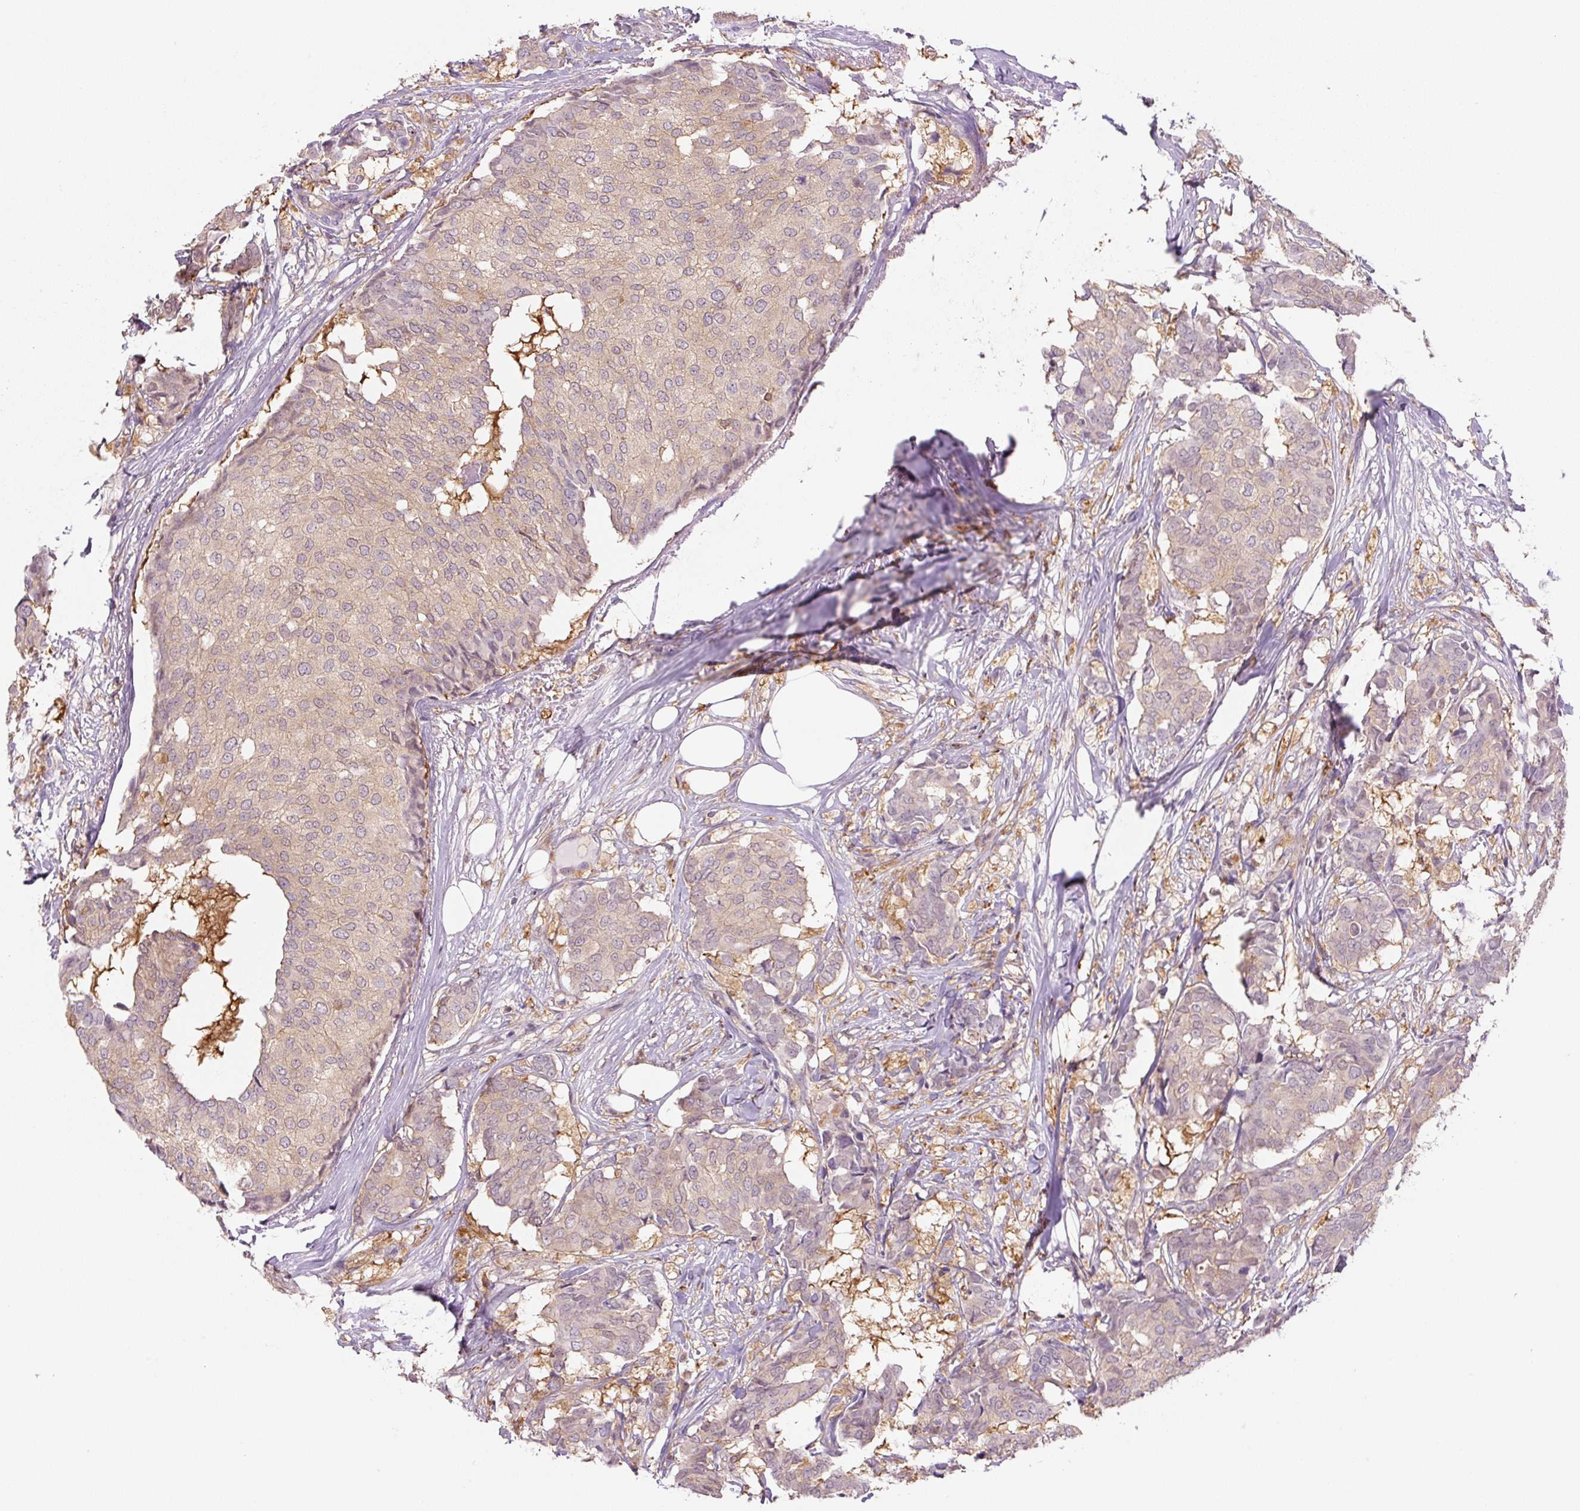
{"staining": {"intensity": "negative", "quantity": "none", "location": "none"}, "tissue": "breast cancer", "cell_type": "Tumor cells", "image_type": "cancer", "snomed": [{"axis": "morphology", "description": "Duct carcinoma"}, {"axis": "topography", "description": "Breast"}], "caption": "An immunohistochemistry histopathology image of breast intraductal carcinoma is shown. There is no staining in tumor cells of breast intraductal carcinoma.", "gene": "SPSB2", "patient": {"sex": "female", "age": 75}}